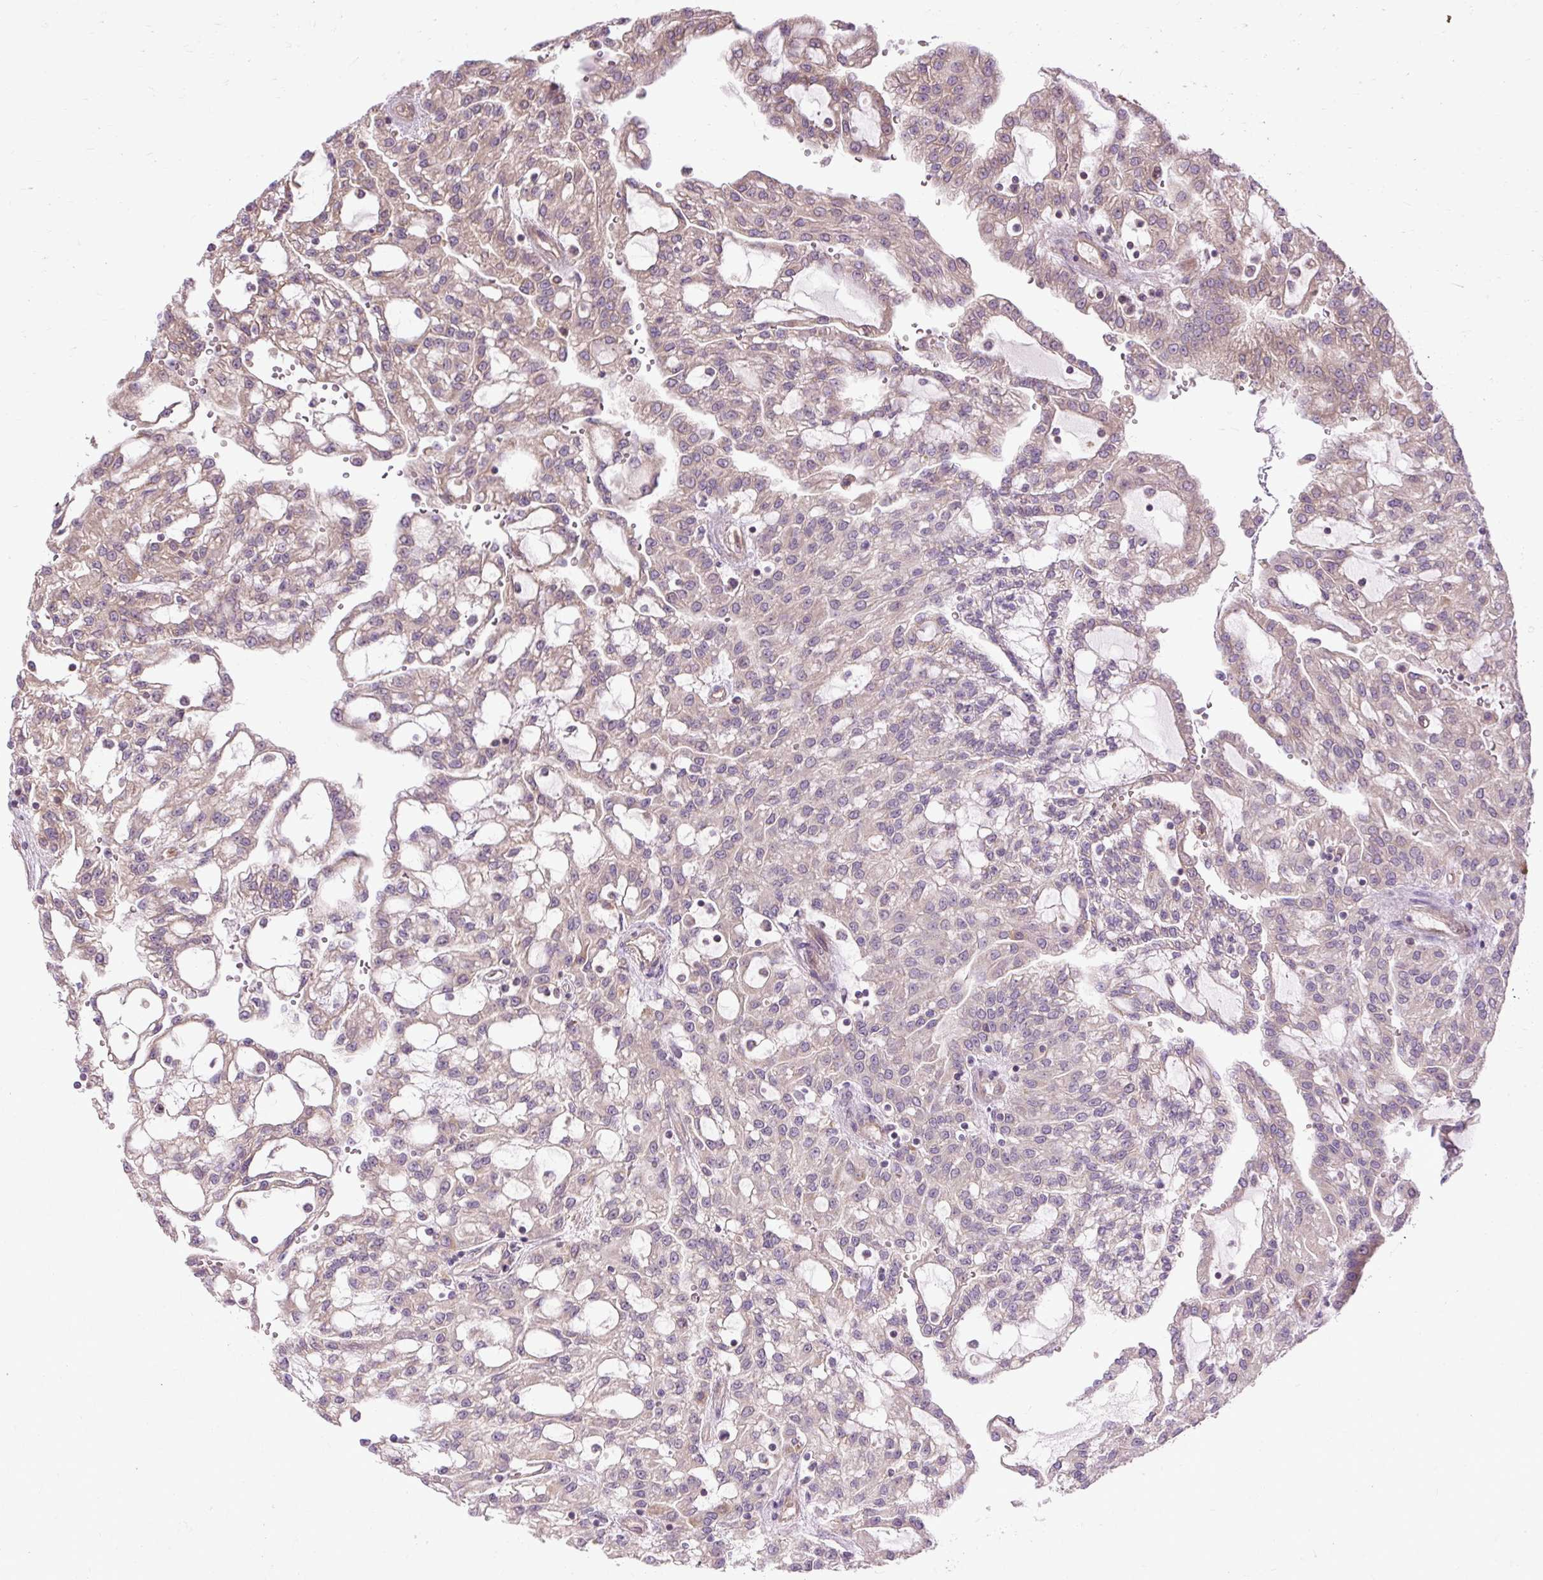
{"staining": {"intensity": "negative", "quantity": "none", "location": "none"}, "tissue": "renal cancer", "cell_type": "Tumor cells", "image_type": "cancer", "snomed": [{"axis": "morphology", "description": "Adenocarcinoma, NOS"}, {"axis": "topography", "description": "Kidney"}], "caption": "DAB (3,3'-diaminobenzidine) immunohistochemical staining of human renal cancer reveals no significant positivity in tumor cells.", "gene": "FLRT1", "patient": {"sex": "male", "age": 63}}